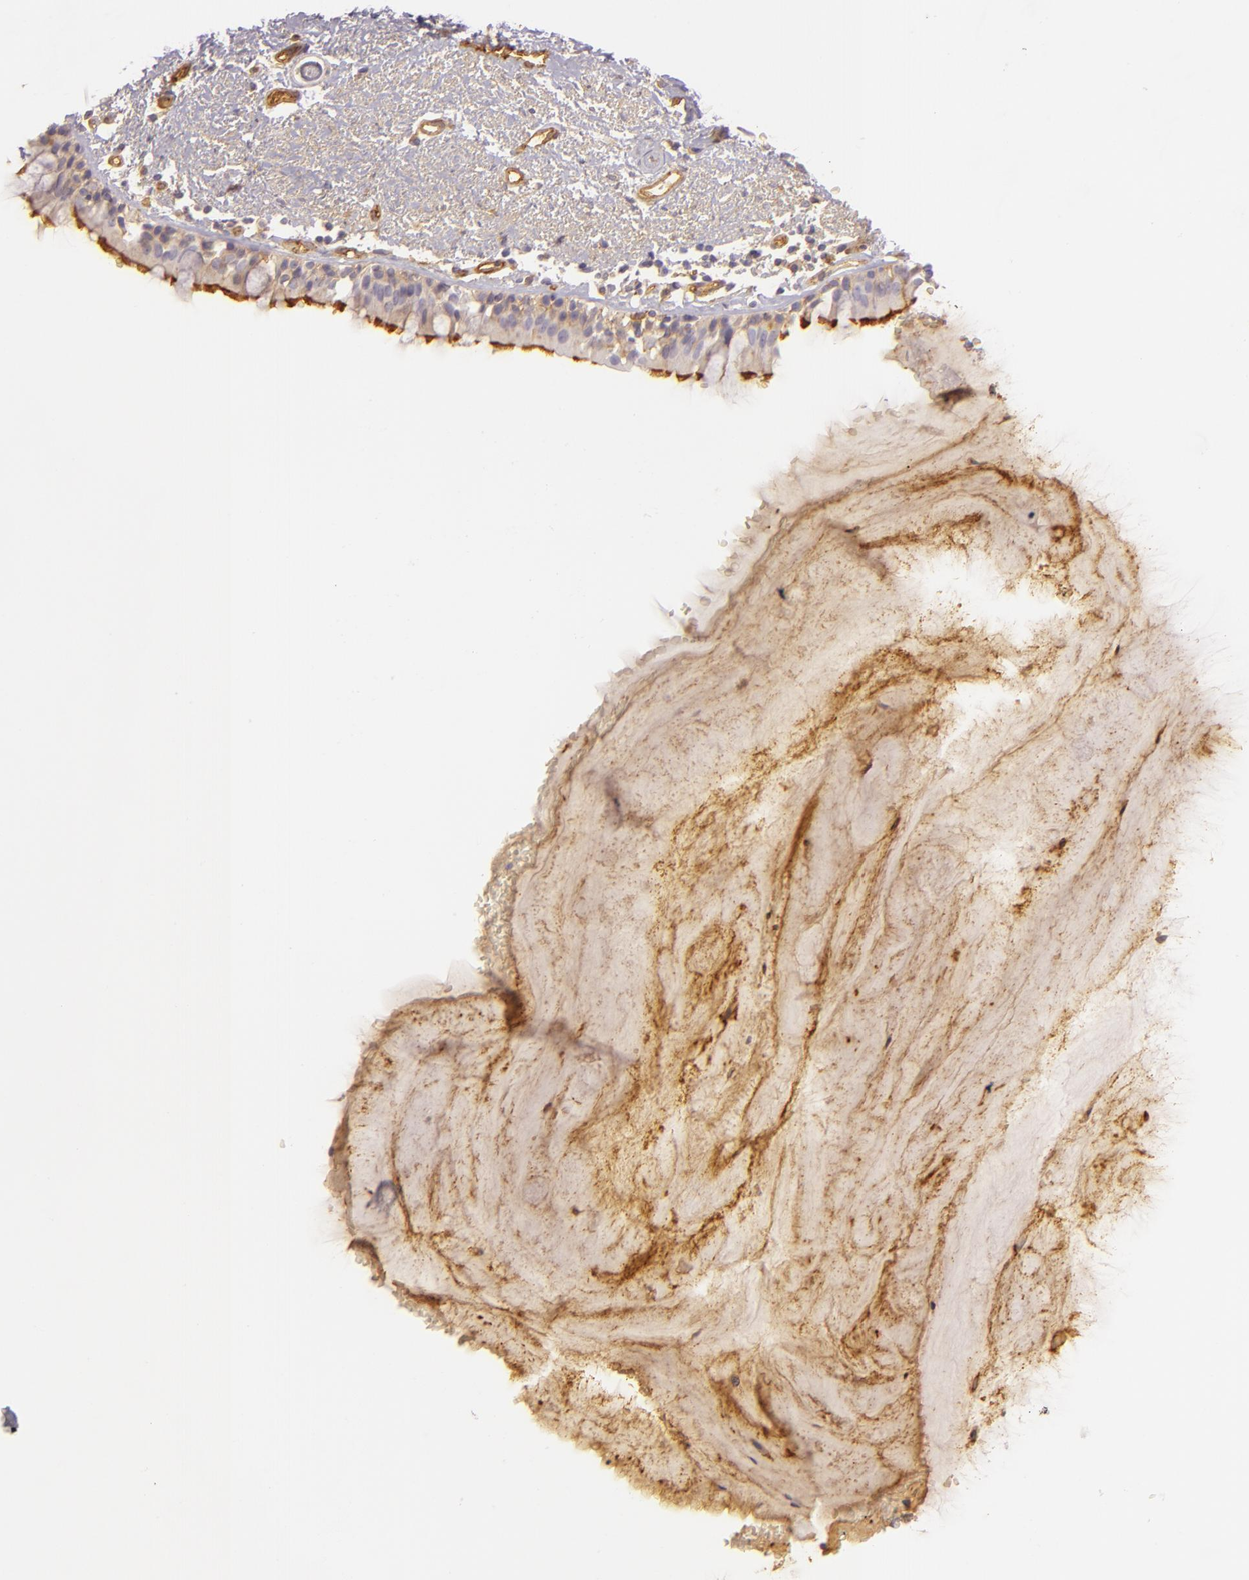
{"staining": {"intensity": "weak", "quantity": ">75%", "location": "cytoplasmic/membranous"}, "tissue": "bronchus", "cell_type": "Respiratory epithelial cells", "image_type": "normal", "snomed": [{"axis": "morphology", "description": "Normal tissue, NOS"}, {"axis": "topography", "description": "Lymph node of abdomen"}, {"axis": "topography", "description": "Lymph node of pelvis"}], "caption": "A brown stain labels weak cytoplasmic/membranous positivity of a protein in respiratory epithelial cells of normal human bronchus. (DAB (3,3'-diaminobenzidine) IHC with brightfield microscopy, high magnification).", "gene": "CD59", "patient": {"sex": "female", "age": 65}}